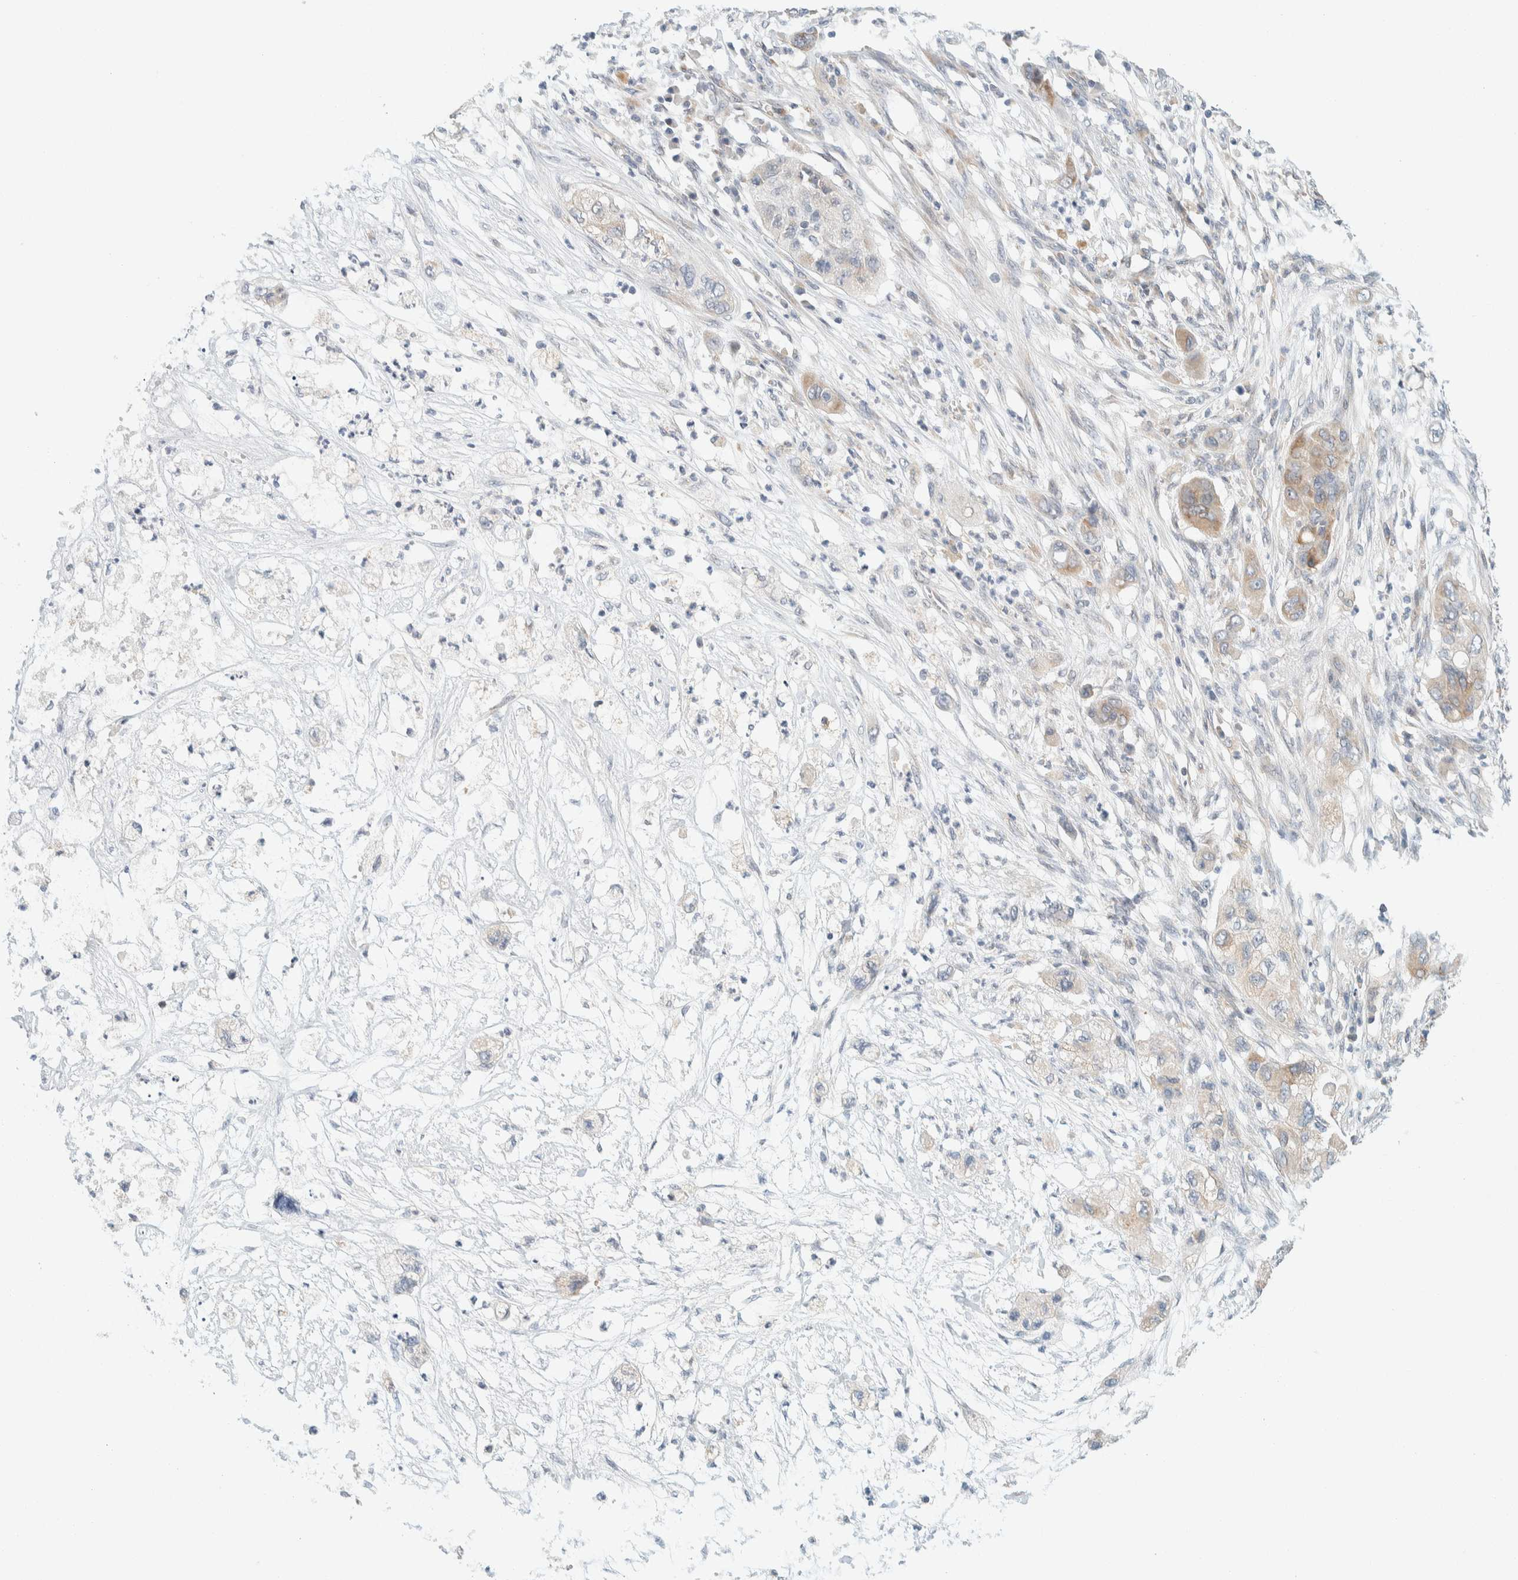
{"staining": {"intensity": "weak", "quantity": "25%-75%", "location": "cytoplasmic/membranous"}, "tissue": "pancreatic cancer", "cell_type": "Tumor cells", "image_type": "cancer", "snomed": [{"axis": "morphology", "description": "Adenocarcinoma, NOS"}, {"axis": "topography", "description": "Pancreas"}], "caption": "Immunohistochemistry (IHC) (DAB (3,3'-diaminobenzidine)) staining of pancreatic cancer (adenocarcinoma) shows weak cytoplasmic/membranous protein positivity in about 25%-75% of tumor cells.", "gene": "SUMF2", "patient": {"sex": "female", "age": 78}}